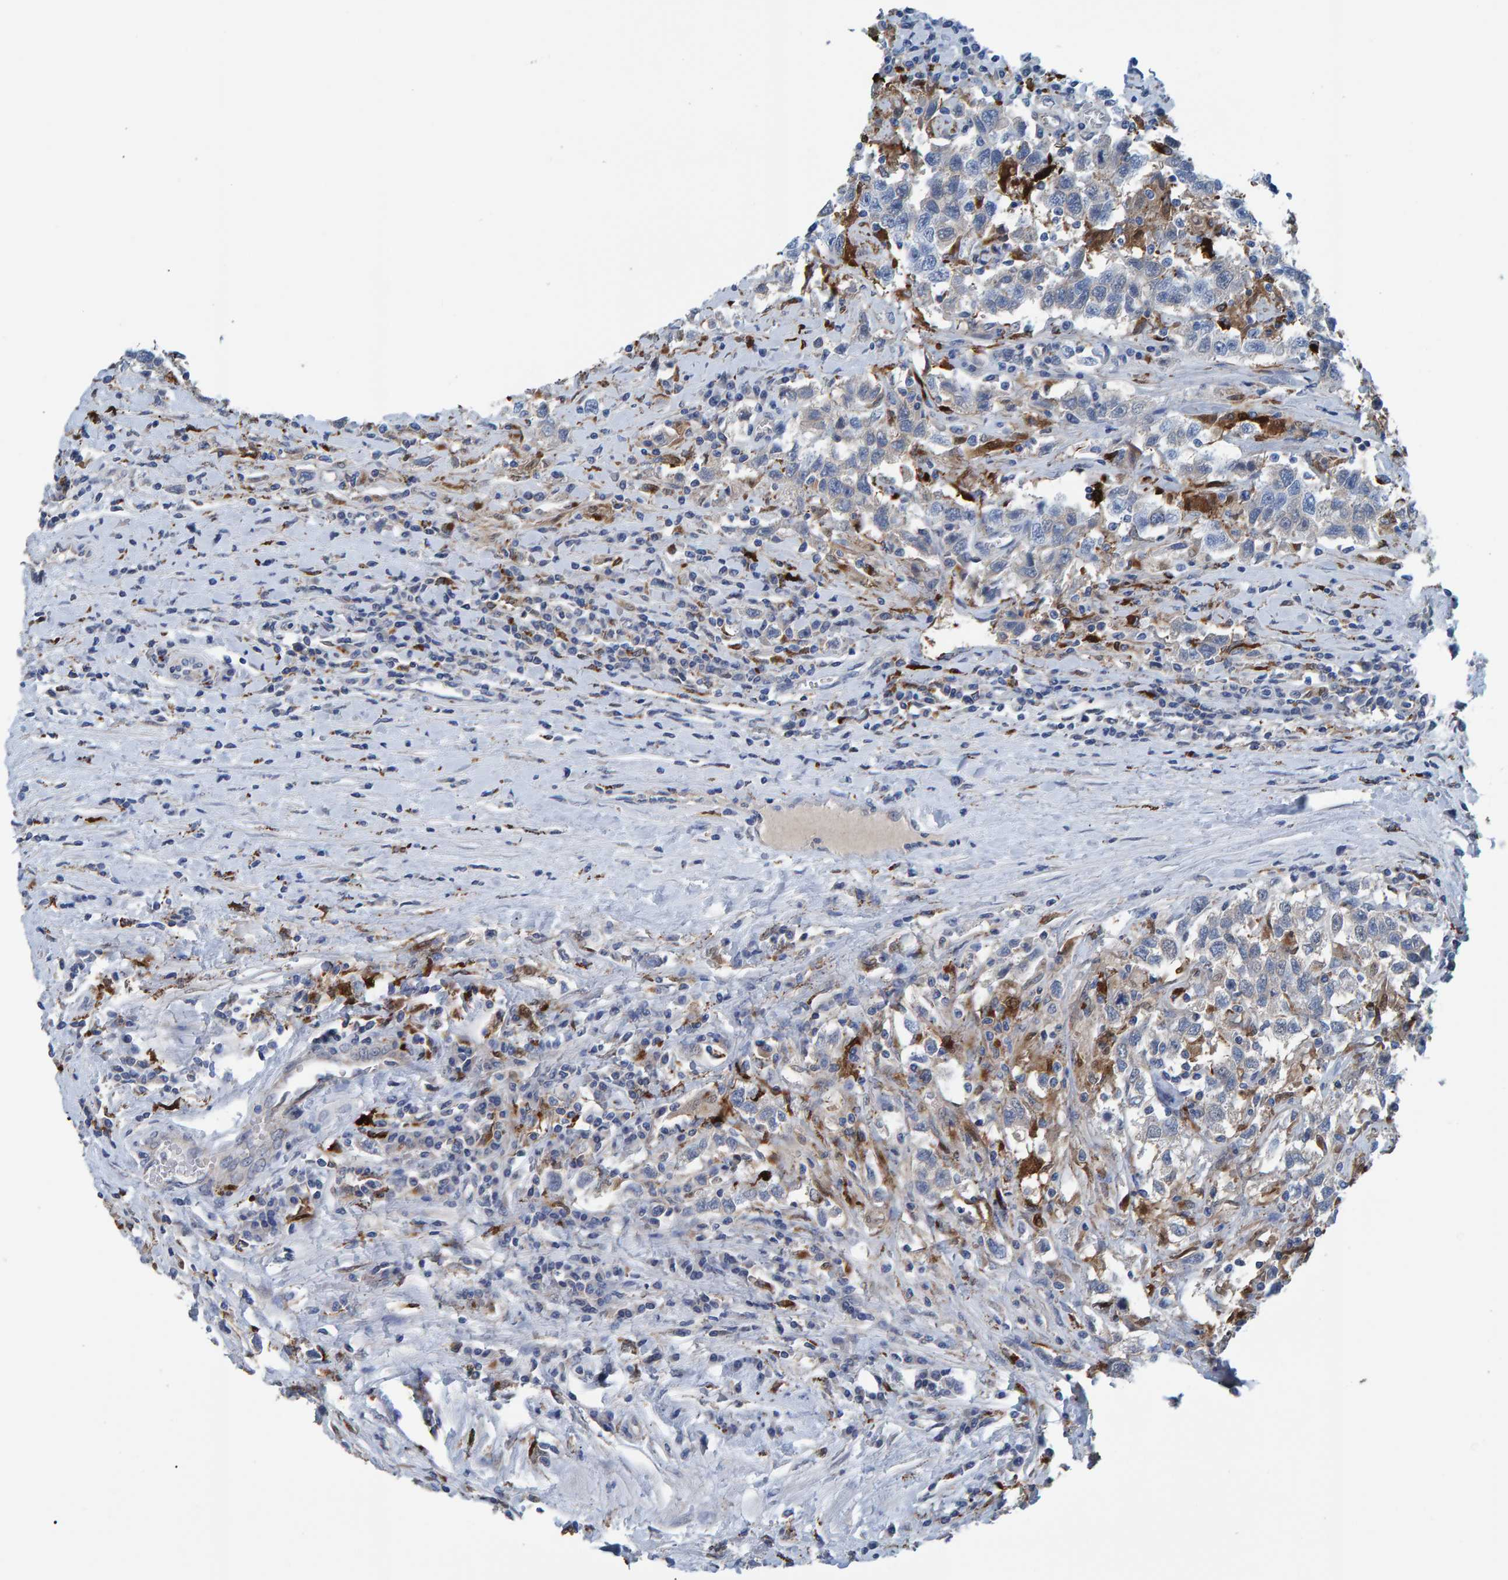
{"staining": {"intensity": "negative", "quantity": "none", "location": "none"}, "tissue": "testis cancer", "cell_type": "Tumor cells", "image_type": "cancer", "snomed": [{"axis": "morphology", "description": "Seminoma, NOS"}, {"axis": "topography", "description": "Testis"}], "caption": "Tumor cells show no significant protein staining in seminoma (testis).", "gene": "IDO1", "patient": {"sex": "male", "age": 41}}